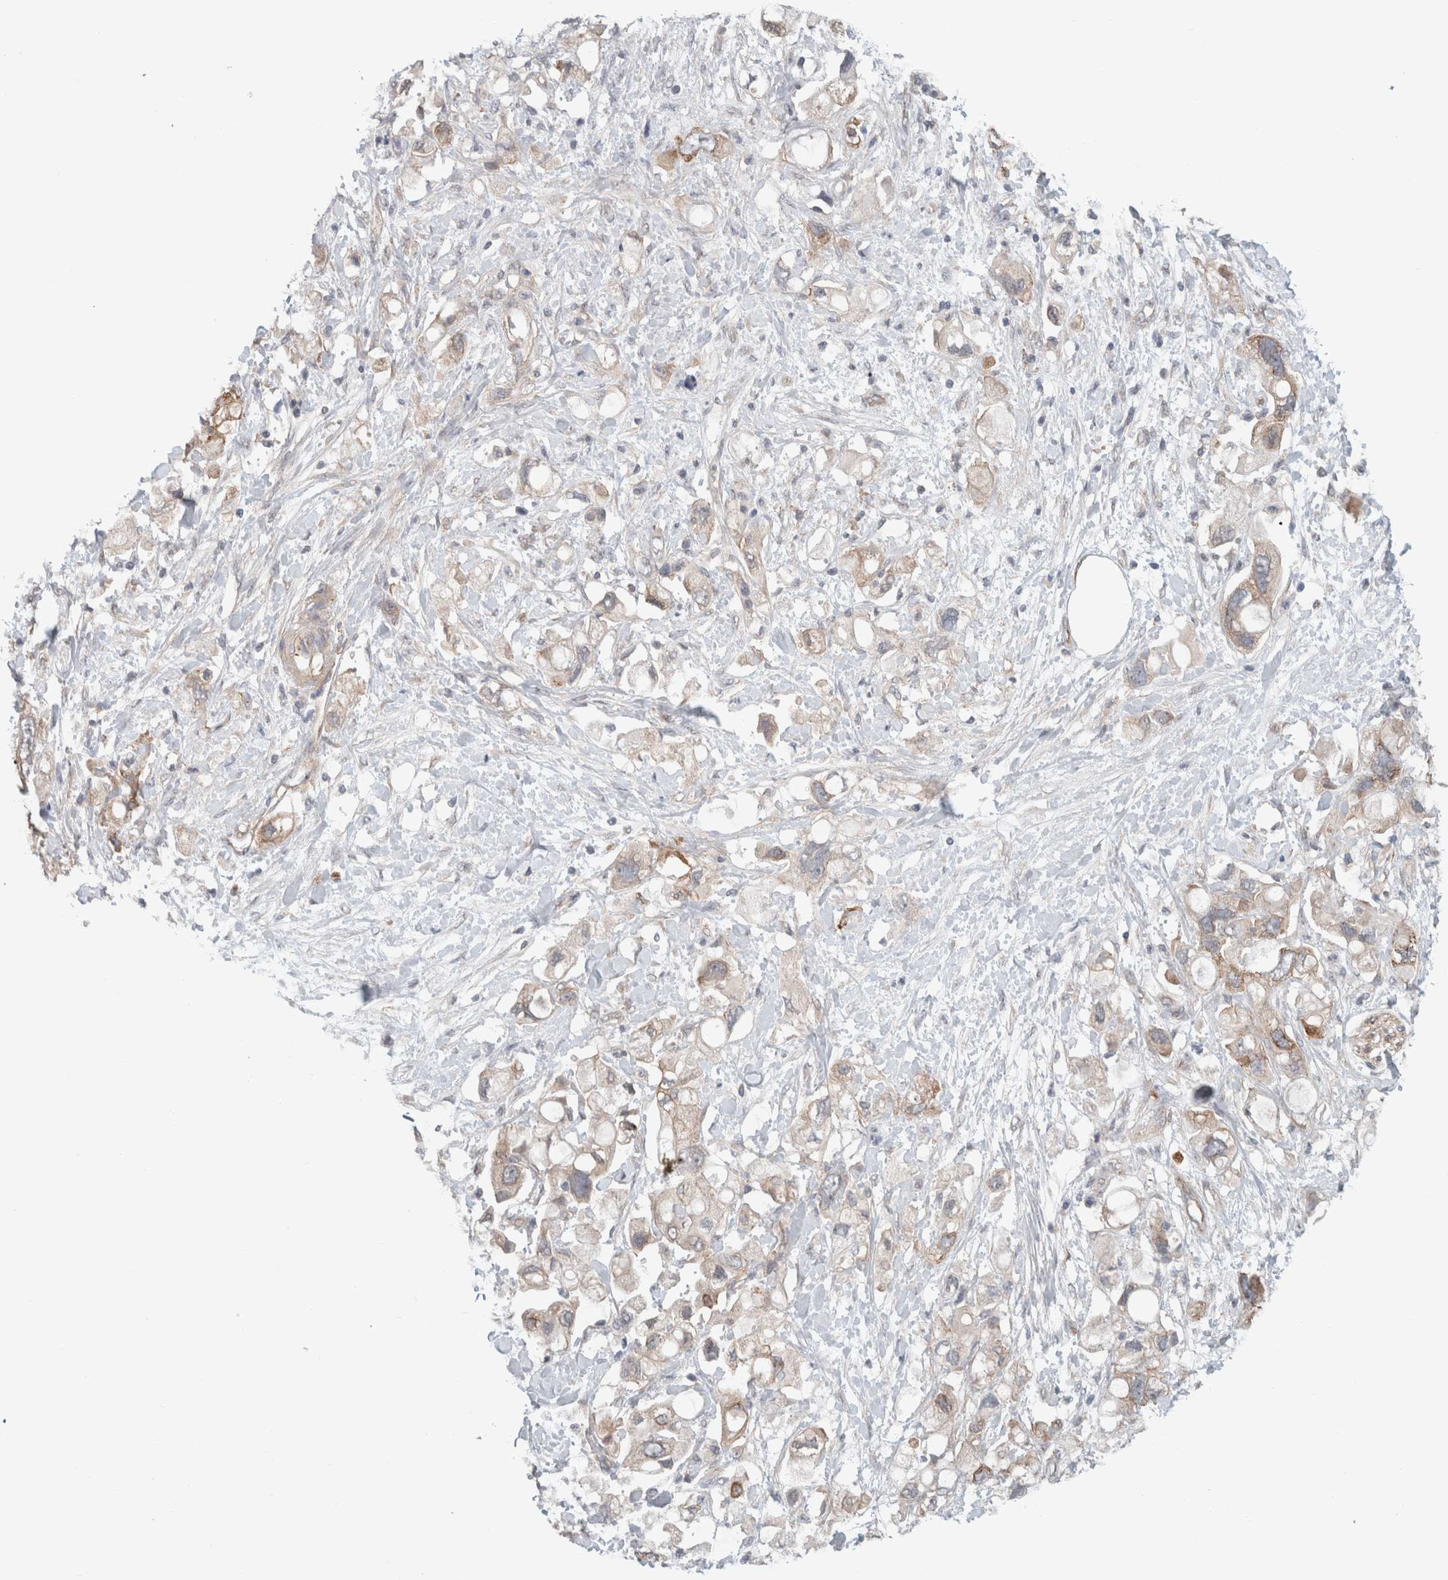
{"staining": {"intensity": "weak", "quantity": "25%-75%", "location": "cytoplasmic/membranous"}, "tissue": "pancreatic cancer", "cell_type": "Tumor cells", "image_type": "cancer", "snomed": [{"axis": "morphology", "description": "Adenocarcinoma, NOS"}, {"axis": "topography", "description": "Pancreas"}], "caption": "Human pancreatic cancer stained with a brown dye displays weak cytoplasmic/membranous positive expression in about 25%-75% of tumor cells.", "gene": "RASAL2", "patient": {"sex": "female", "age": 56}}